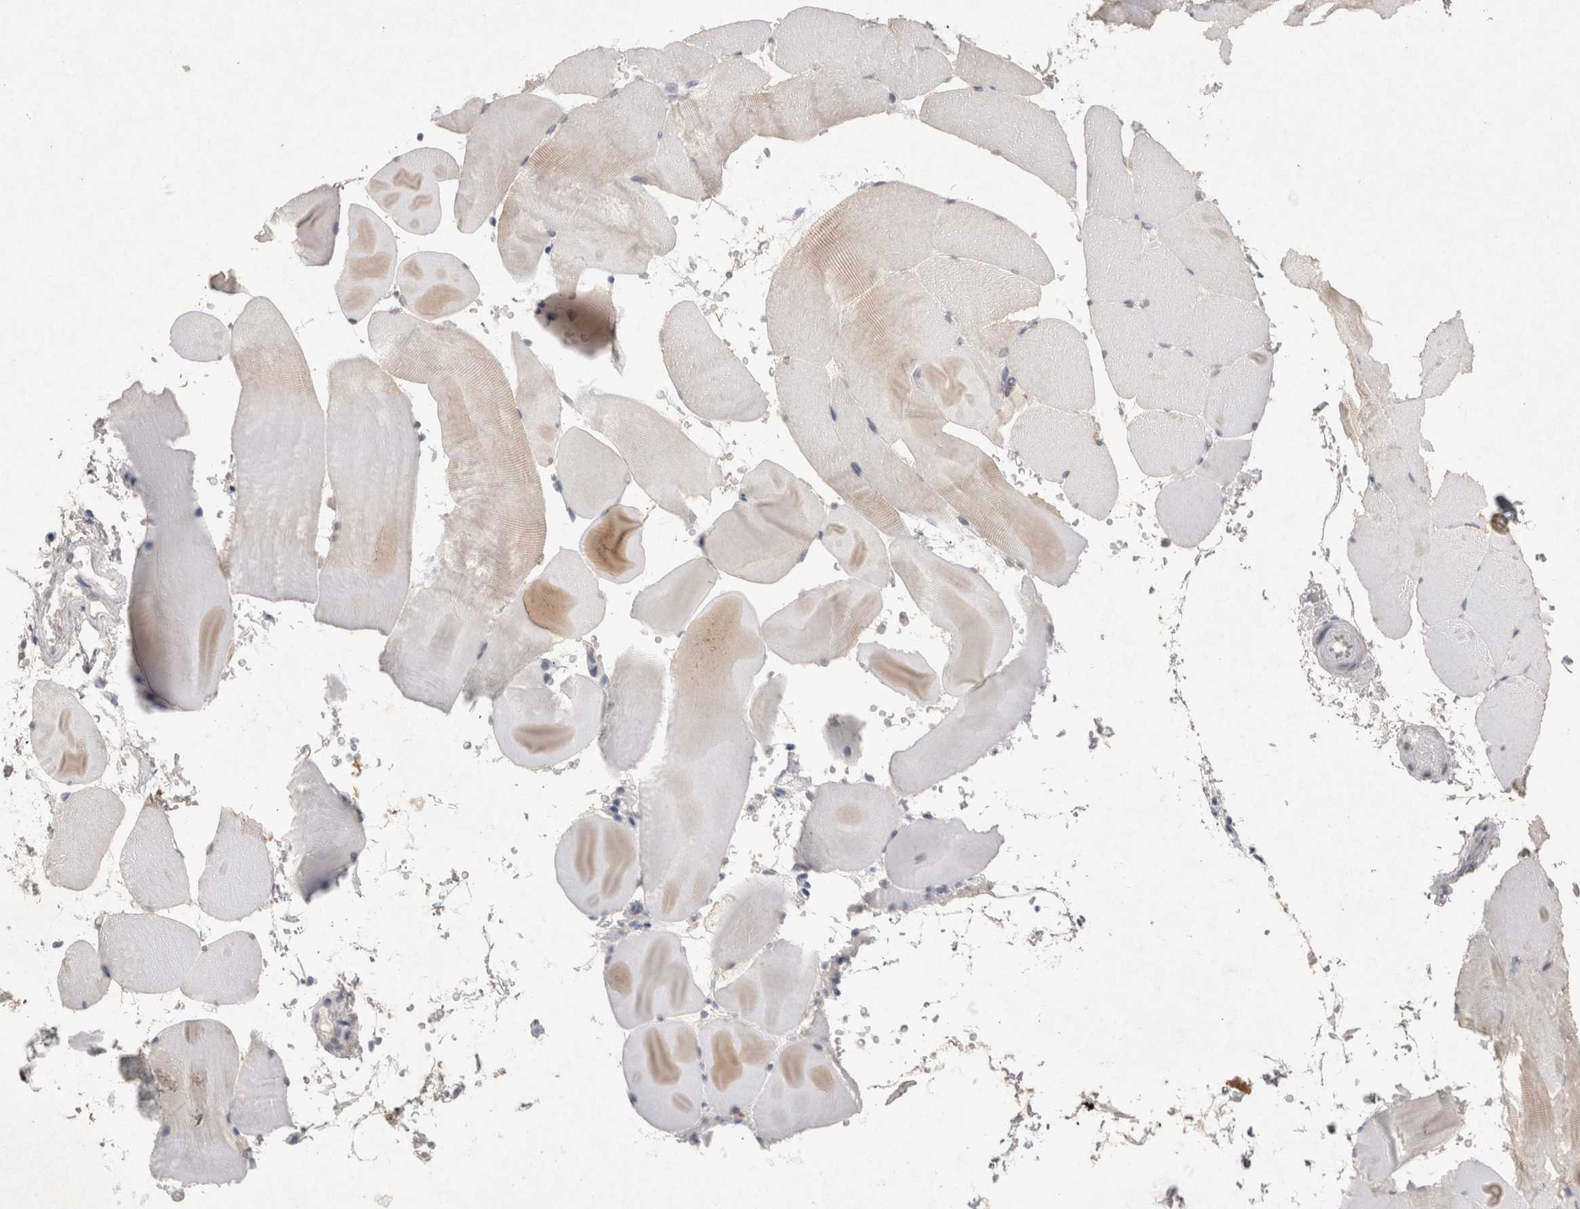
{"staining": {"intensity": "weak", "quantity": "<25%", "location": "cytoplasmic/membranous"}, "tissue": "skeletal muscle", "cell_type": "Myocytes", "image_type": "normal", "snomed": [{"axis": "morphology", "description": "Normal tissue, NOS"}, {"axis": "topography", "description": "Skeletal muscle"}, {"axis": "topography", "description": "Parathyroid gland"}], "caption": "The immunohistochemistry histopathology image has no significant expression in myocytes of skeletal muscle. (Brightfield microscopy of DAB immunohistochemistry at high magnification).", "gene": "LYVE1", "patient": {"sex": "female", "age": 37}}